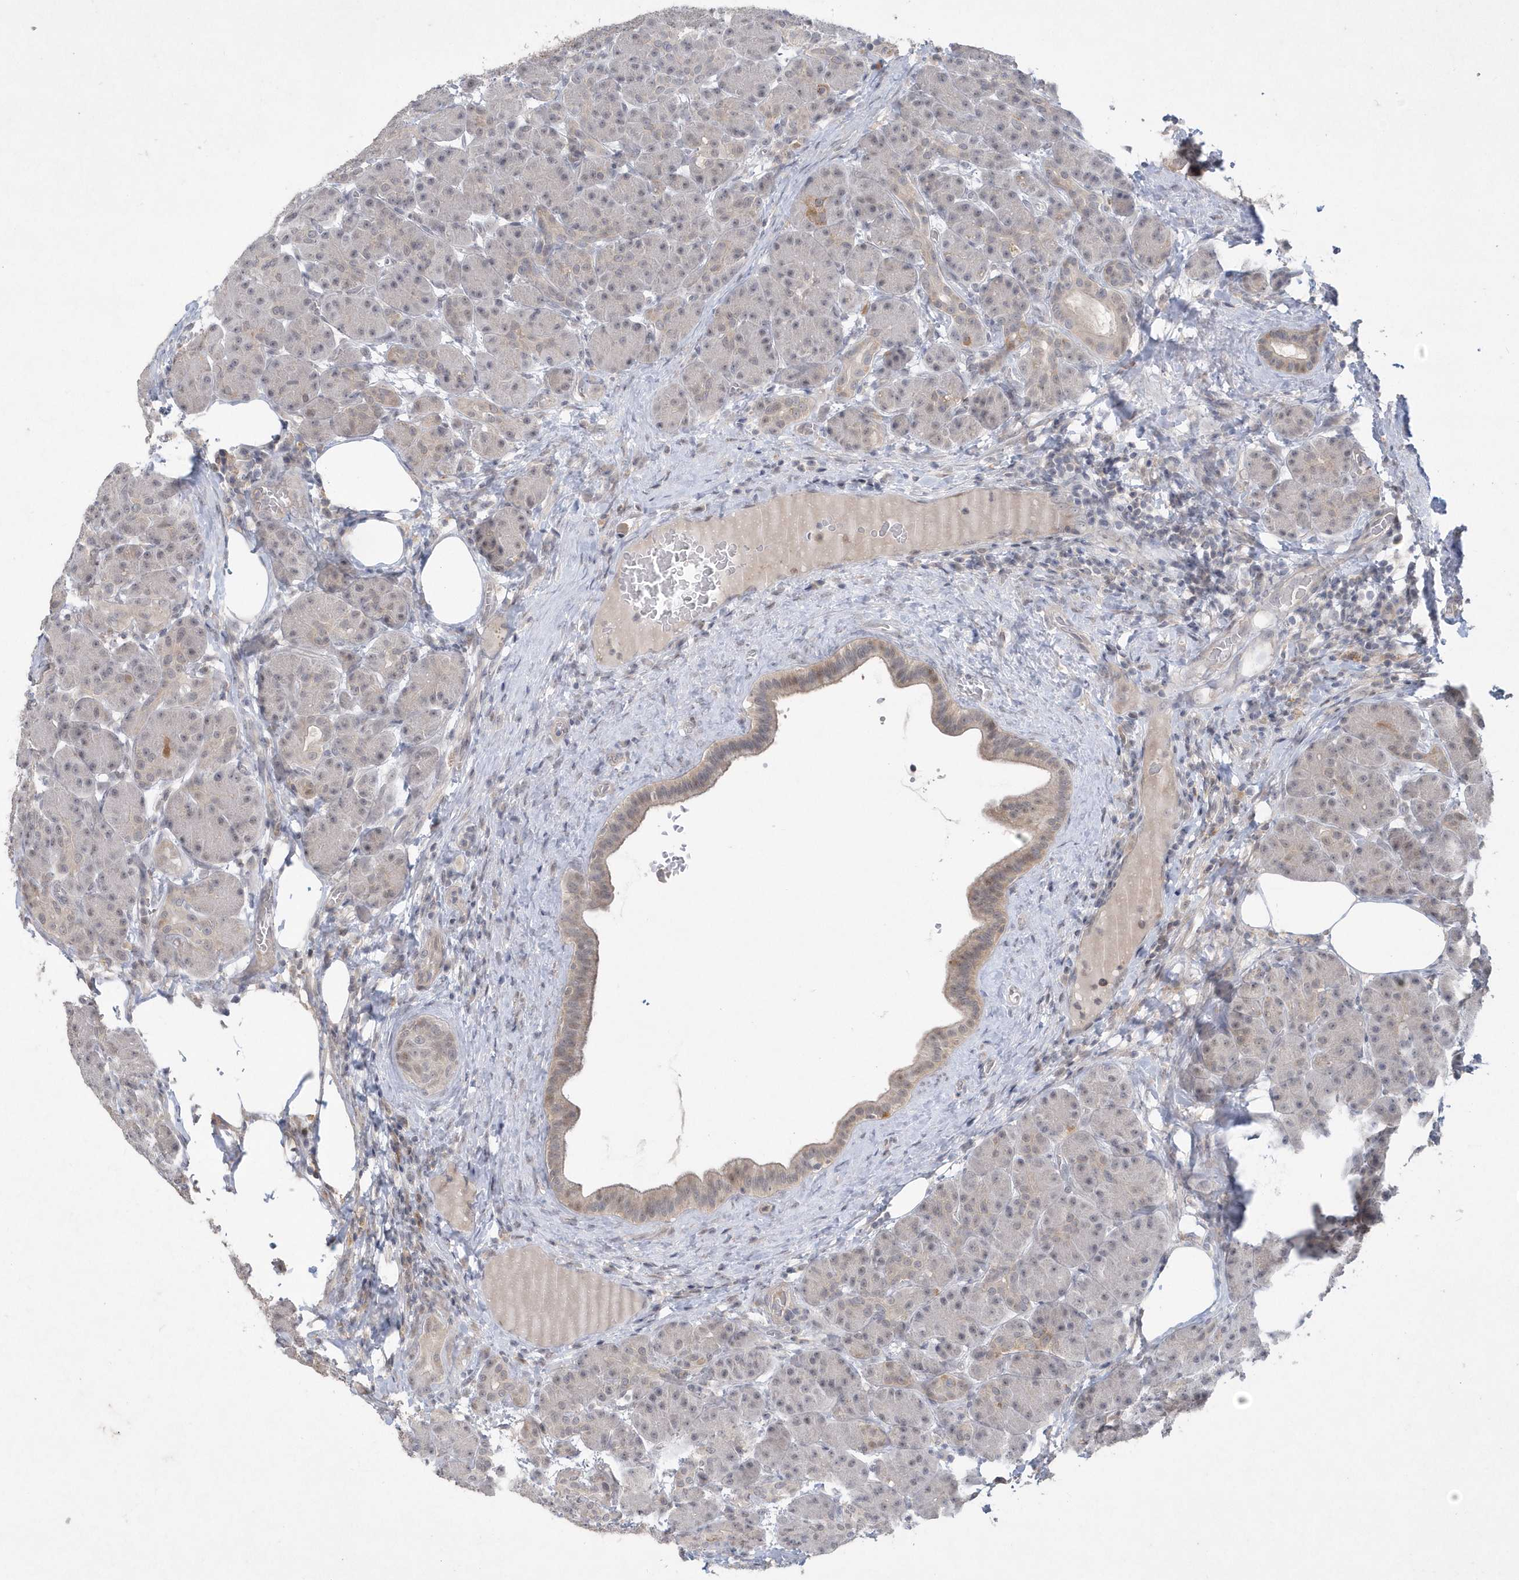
{"staining": {"intensity": "weak", "quantity": "25%-75%", "location": "cytoplasmic/membranous,nuclear"}, "tissue": "pancreas", "cell_type": "Exocrine glandular cells", "image_type": "normal", "snomed": [{"axis": "morphology", "description": "Normal tissue, NOS"}, {"axis": "topography", "description": "Pancreas"}], "caption": "Benign pancreas was stained to show a protein in brown. There is low levels of weak cytoplasmic/membranous,nuclear positivity in approximately 25%-75% of exocrine glandular cells. (IHC, brightfield microscopy, high magnification).", "gene": "TSPEAR", "patient": {"sex": "male", "age": 63}}